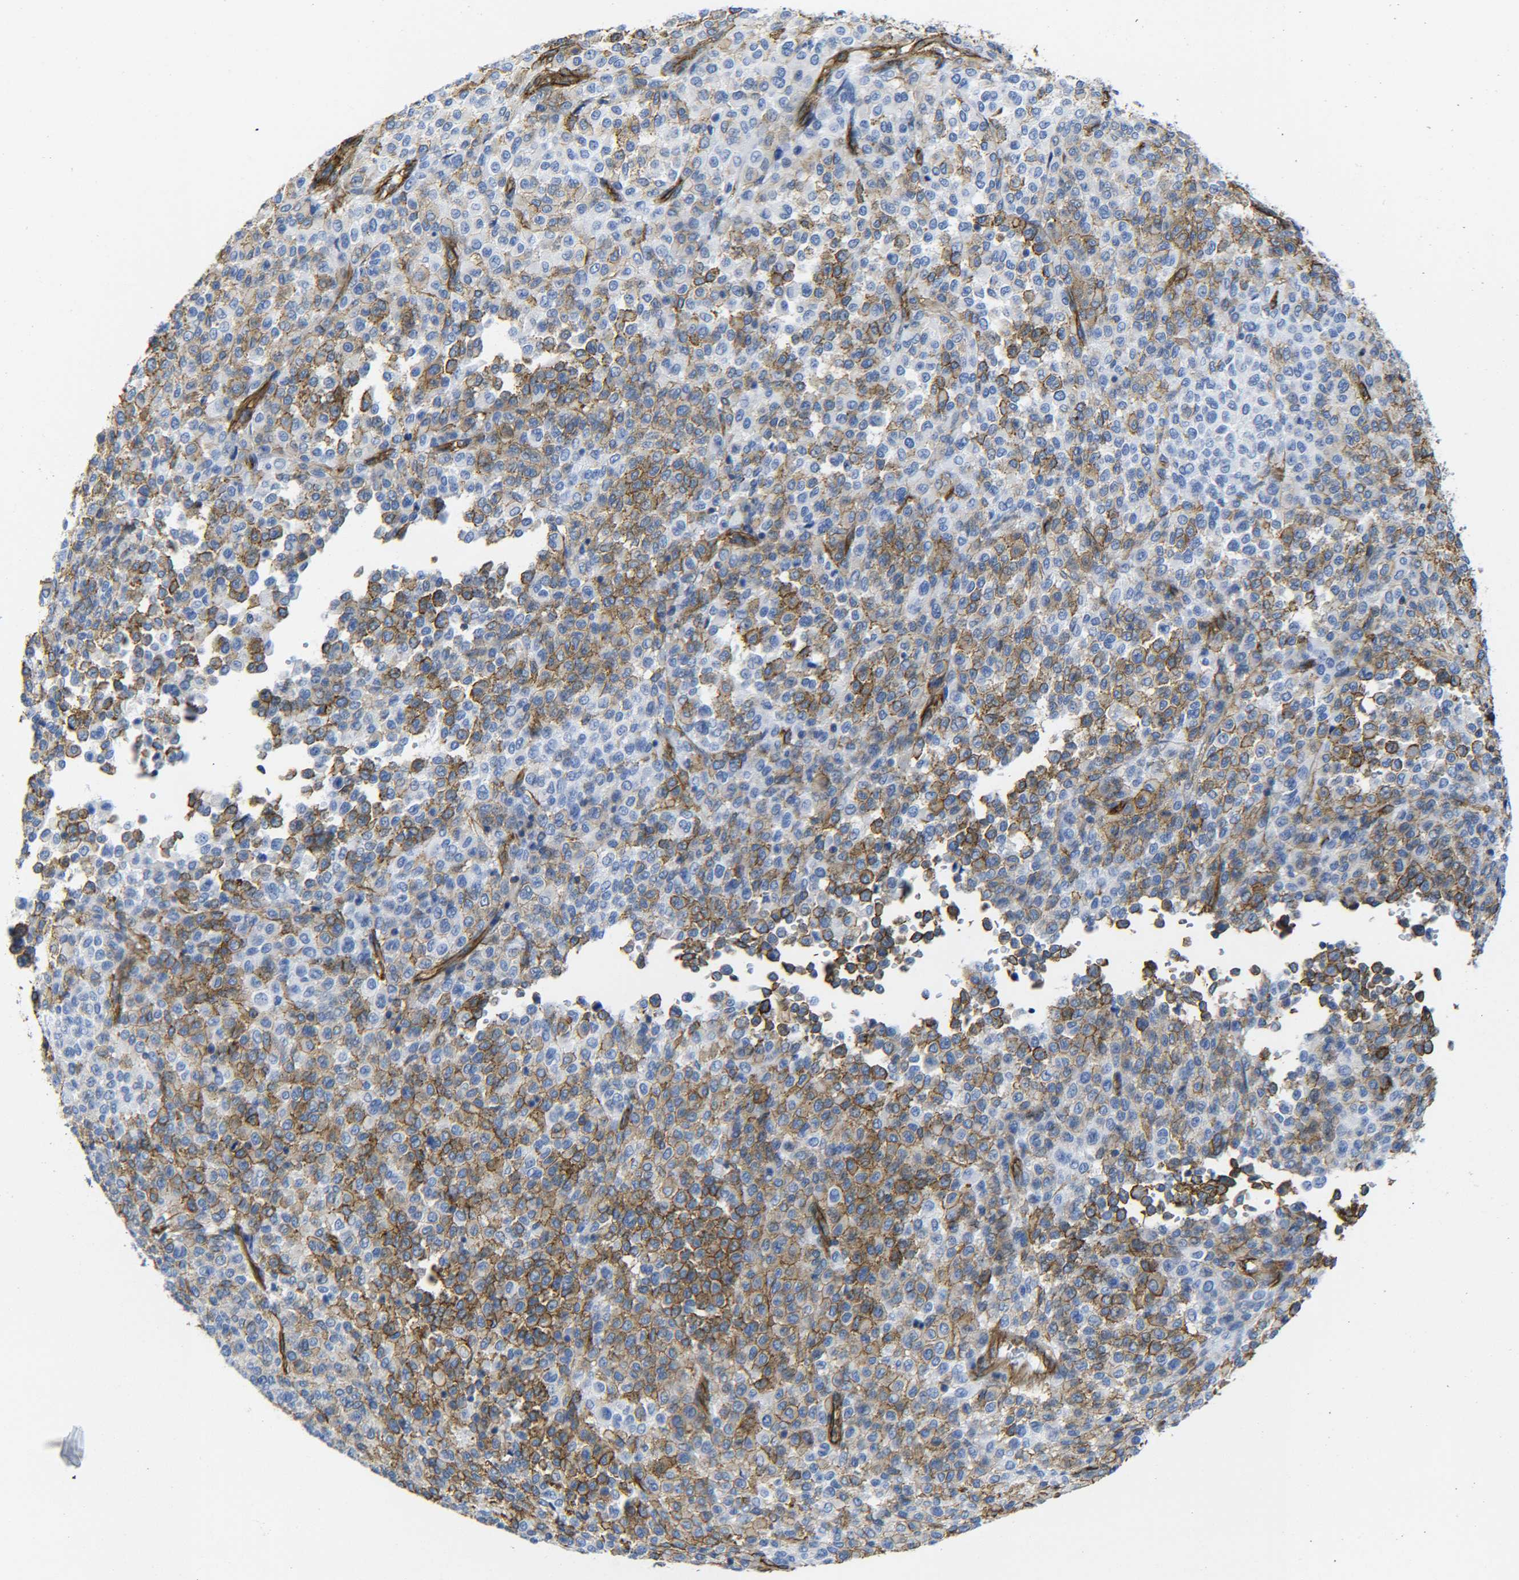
{"staining": {"intensity": "moderate", "quantity": "25%-75%", "location": "cytoplasmic/membranous"}, "tissue": "melanoma", "cell_type": "Tumor cells", "image_type": "cancer", "snomed": [{"axis": "morphology", "description": "Malignant melanoma, Metastatic site"}, {"axis": "topography", "description": "Pancreas"}], "caption": "Melanoma stained with IHC reveals moderate cytoplasmic/membranous positivity in about 25%-75% of tumor cells. The staining is performed using DAB (3,3'-diaminobenzidine) brown chromogen to label protein expression. The nuclei are counter-stained blue using hematoxylin.", "gene": "SPTBN1", "patient": {"sex": "female", "age": 30}}